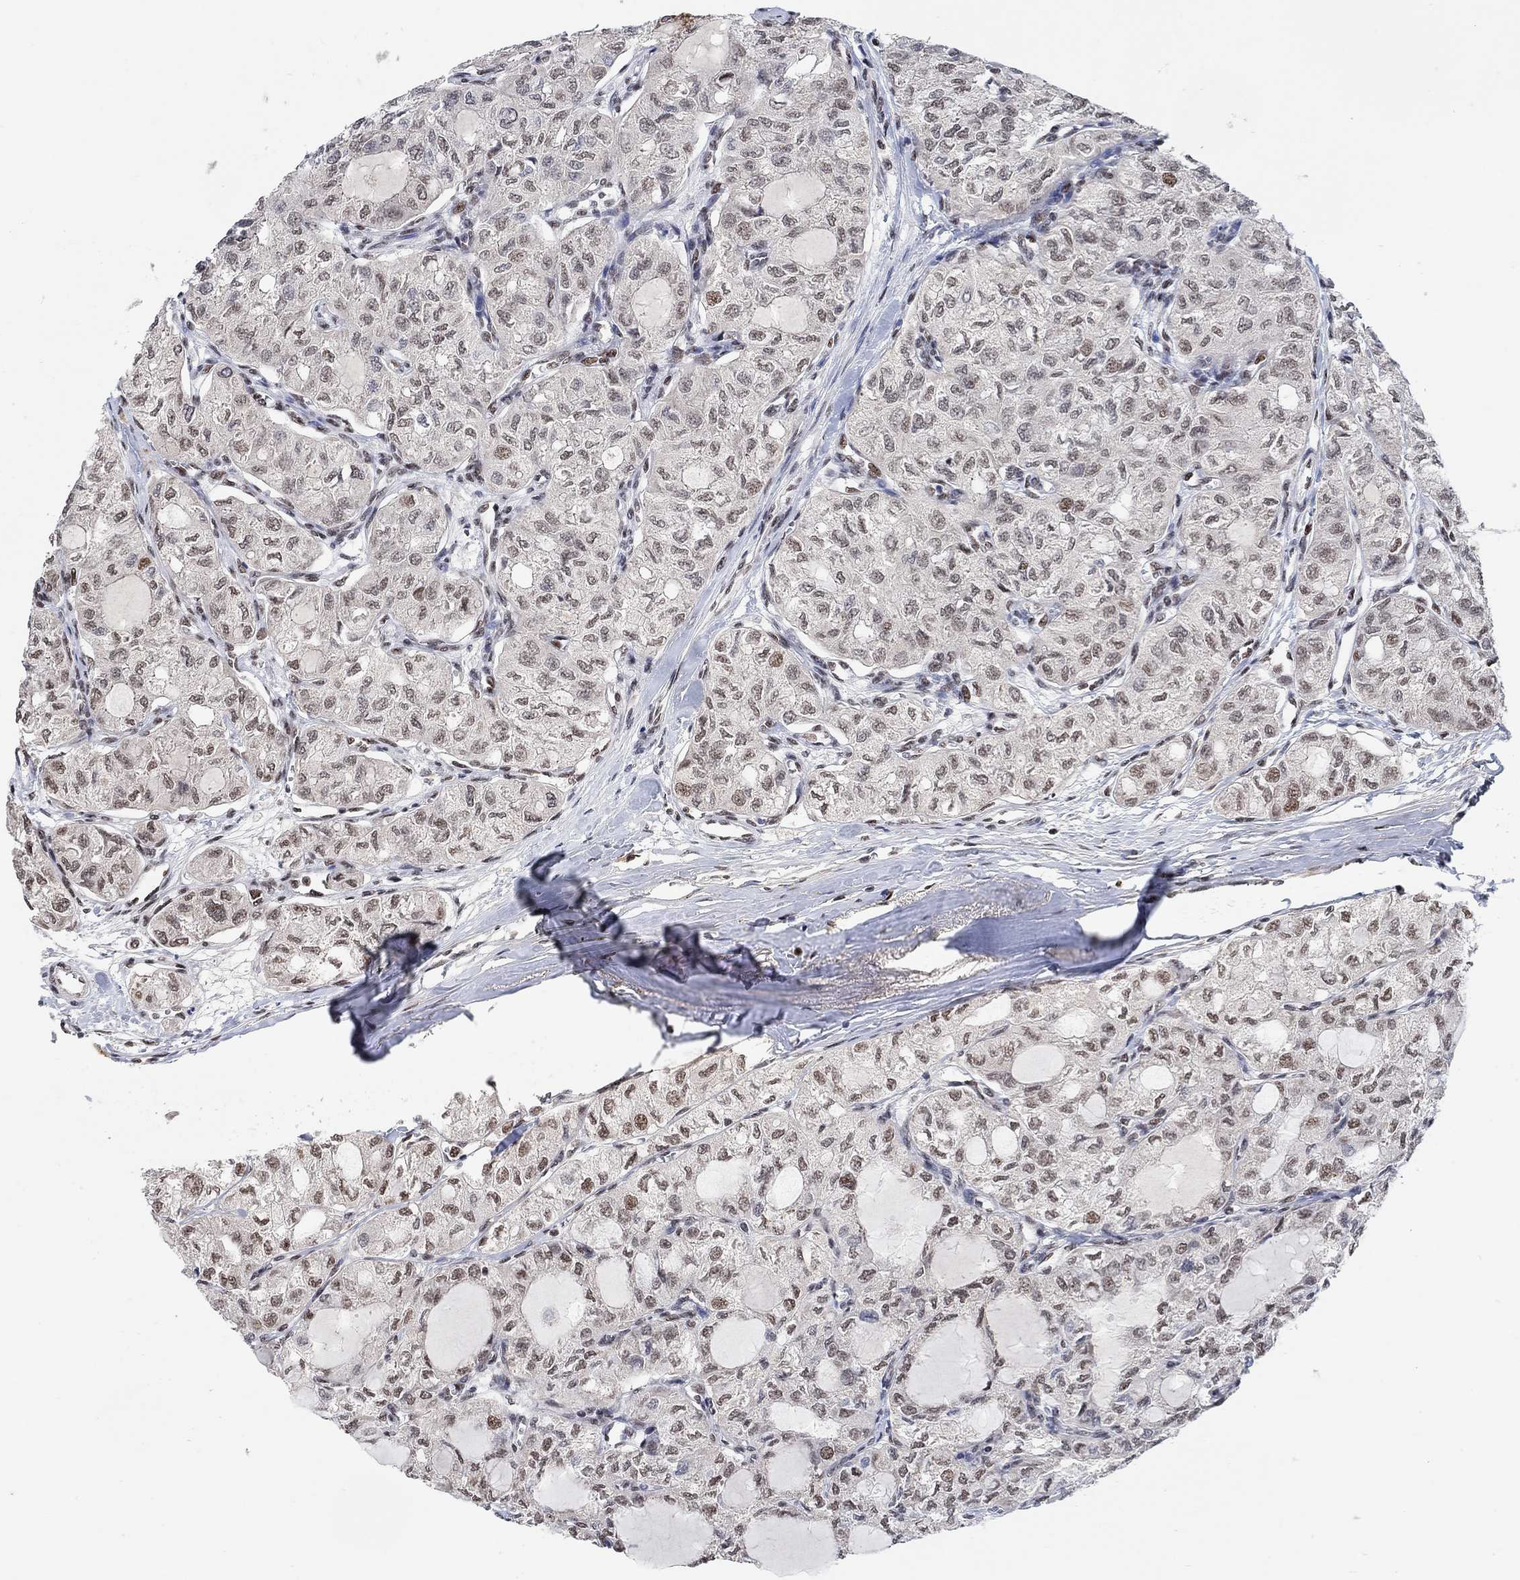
{"staining": {"intensity": "moderate", "quantity": "<25%", "location": "nuclear"}, "tissue": "thyroid cancer", "cell_type": "Tumor cells", "image_type": "cancer", "snomed": [{"axis": "morphology", "description": "Follicular adenoma carcinoma, NOS"}, {"axis": "topography", "description": "Thyroid gland"}], "caption": "Brown immunohistochemical staining in thyroid follicular adenoma carcinoma demonstrates moderate nuclear staining in about <25% of tumor cells. The staining was performed using DAB, with brown indicating positive protein expression. Nuclei are stained blue with hematoxylin.", "gene": "USP39", "patient": {"sex": "male", "age": 75}}